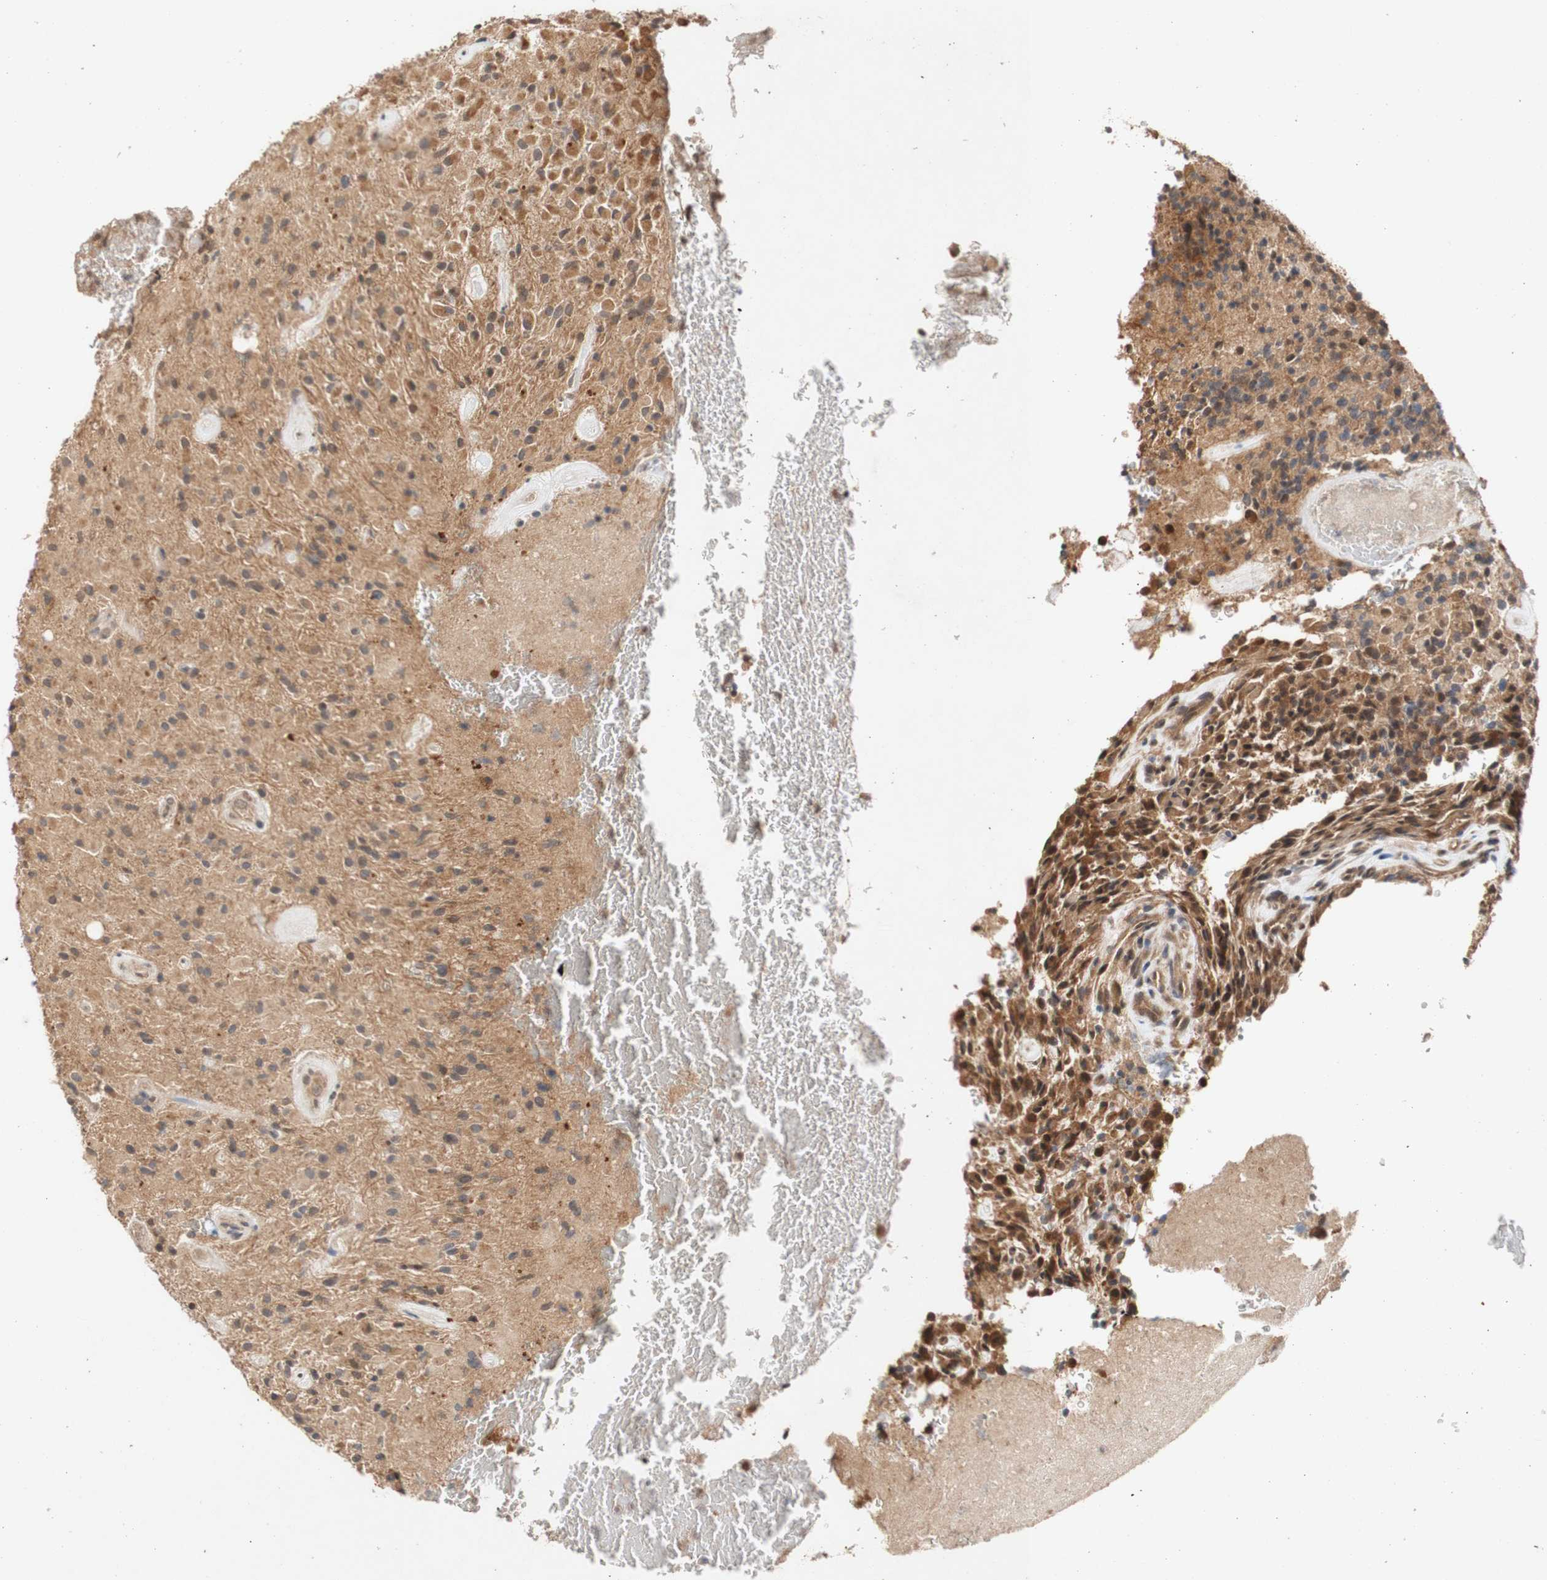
{"staining": {"intensity": "weak", "quantity": ">75%", "location": "cytoplasmic/membranous"}, "tissue": "glioma", "cell_type": "Tumor cells", "image_type": "cancer", "snomed": [{"axis": "morphology", "description": "Glioma, malignant, High grade"}, {"axis": "topography", "description": "Brain"}], "caption": "Glioma stained for a protein (brown) exhibits weak cytoplasmic/membranous positive expression in about >75% of tumor cells.", "gene": "PIN1", "patient": {"sex": "male", "age": 71}}